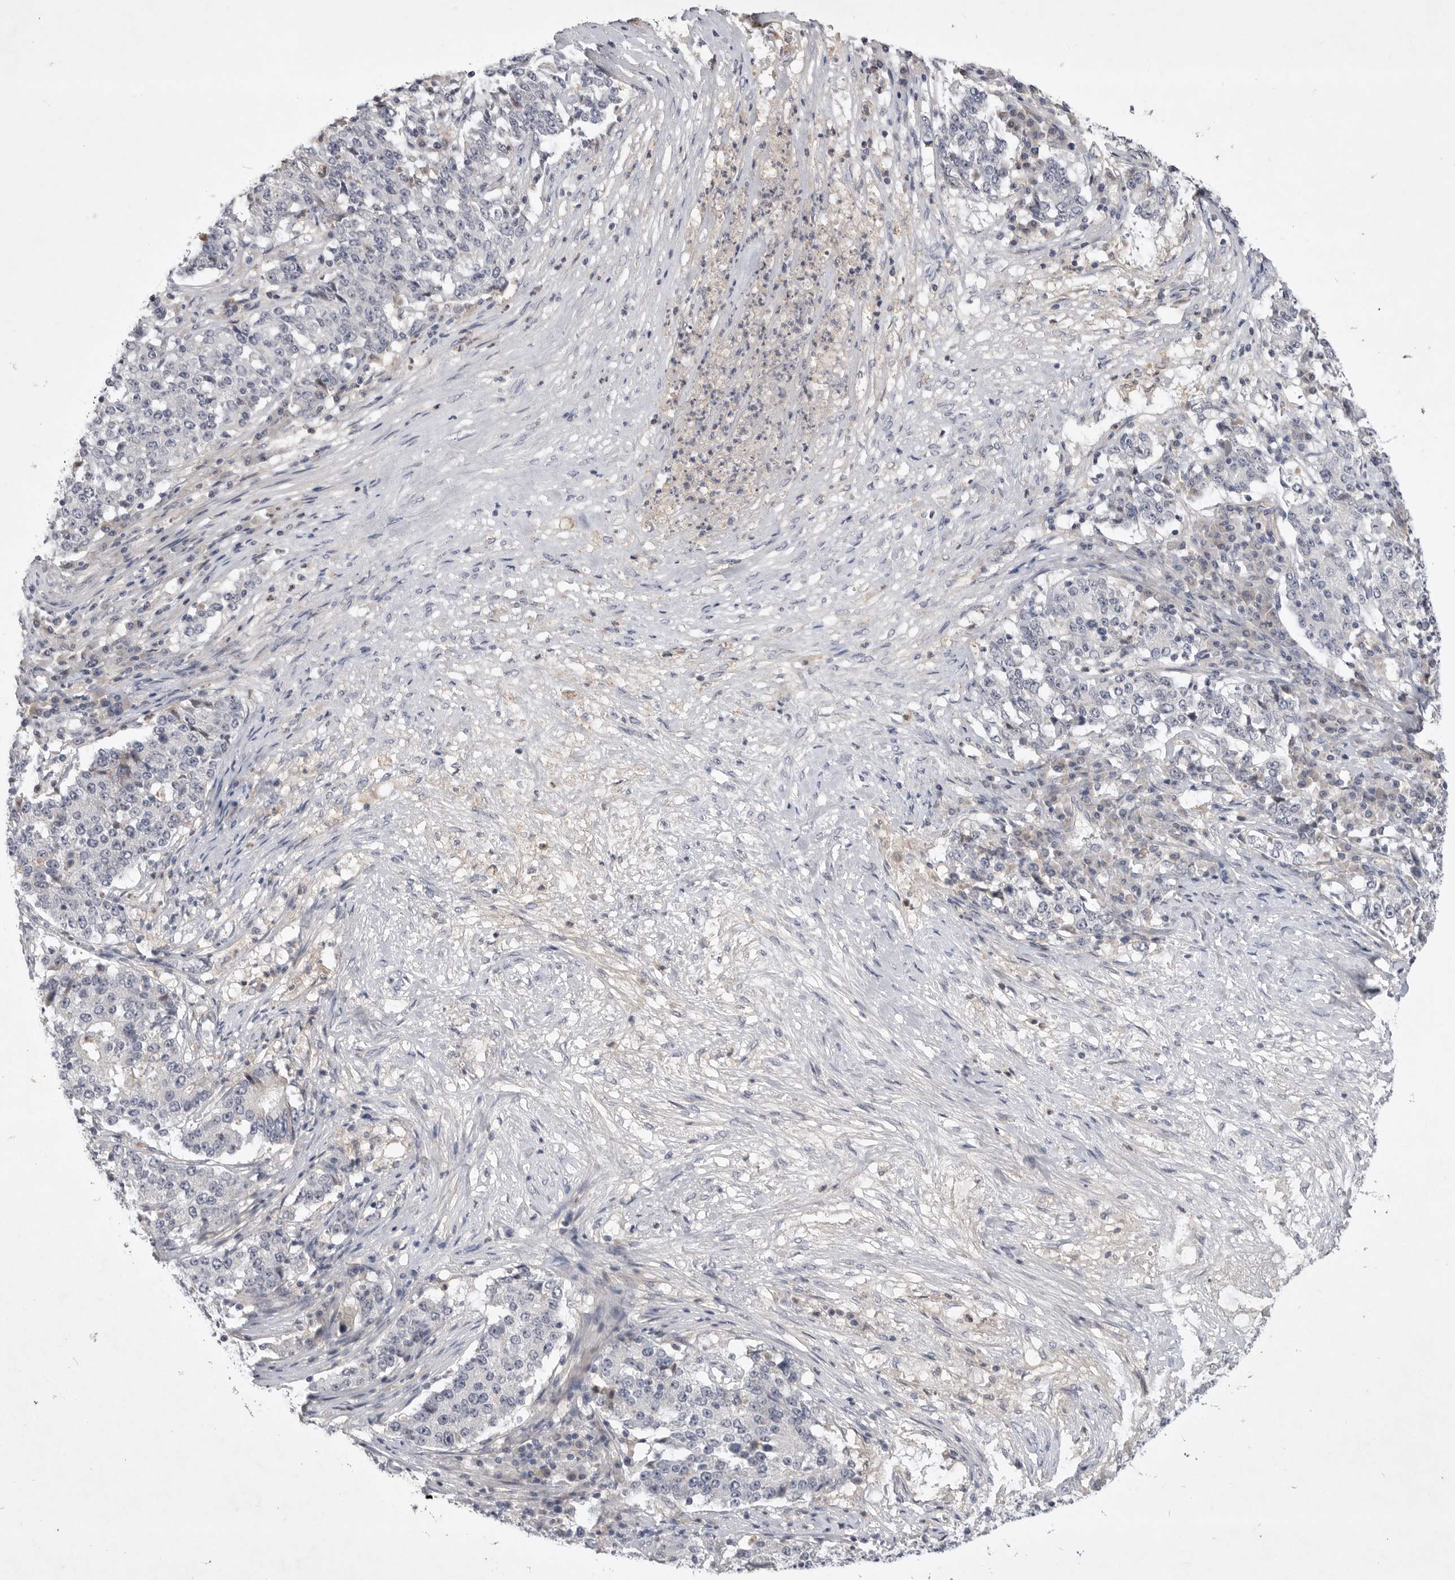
{"staining": {"intensity": "negative", "quantity": "none", "location": "none"}, "tissue": "stomach cancer", "cell_type": "Tumor cells", "image_type": "cancer", "snomed": [{"axis": "morphology", "description": "Adenocarcinoma, NOS"}, {"axis": "topography", "description": "Stomach"}], "caption": "High magnification brightfield microscopy of stomach cancer stained with DAB (brown) and counterstained with hematoxylin (blue): tumor cells show no significant staining.", "gene": "ITGAD", "patient": {"sex": "male", "age": 59}}